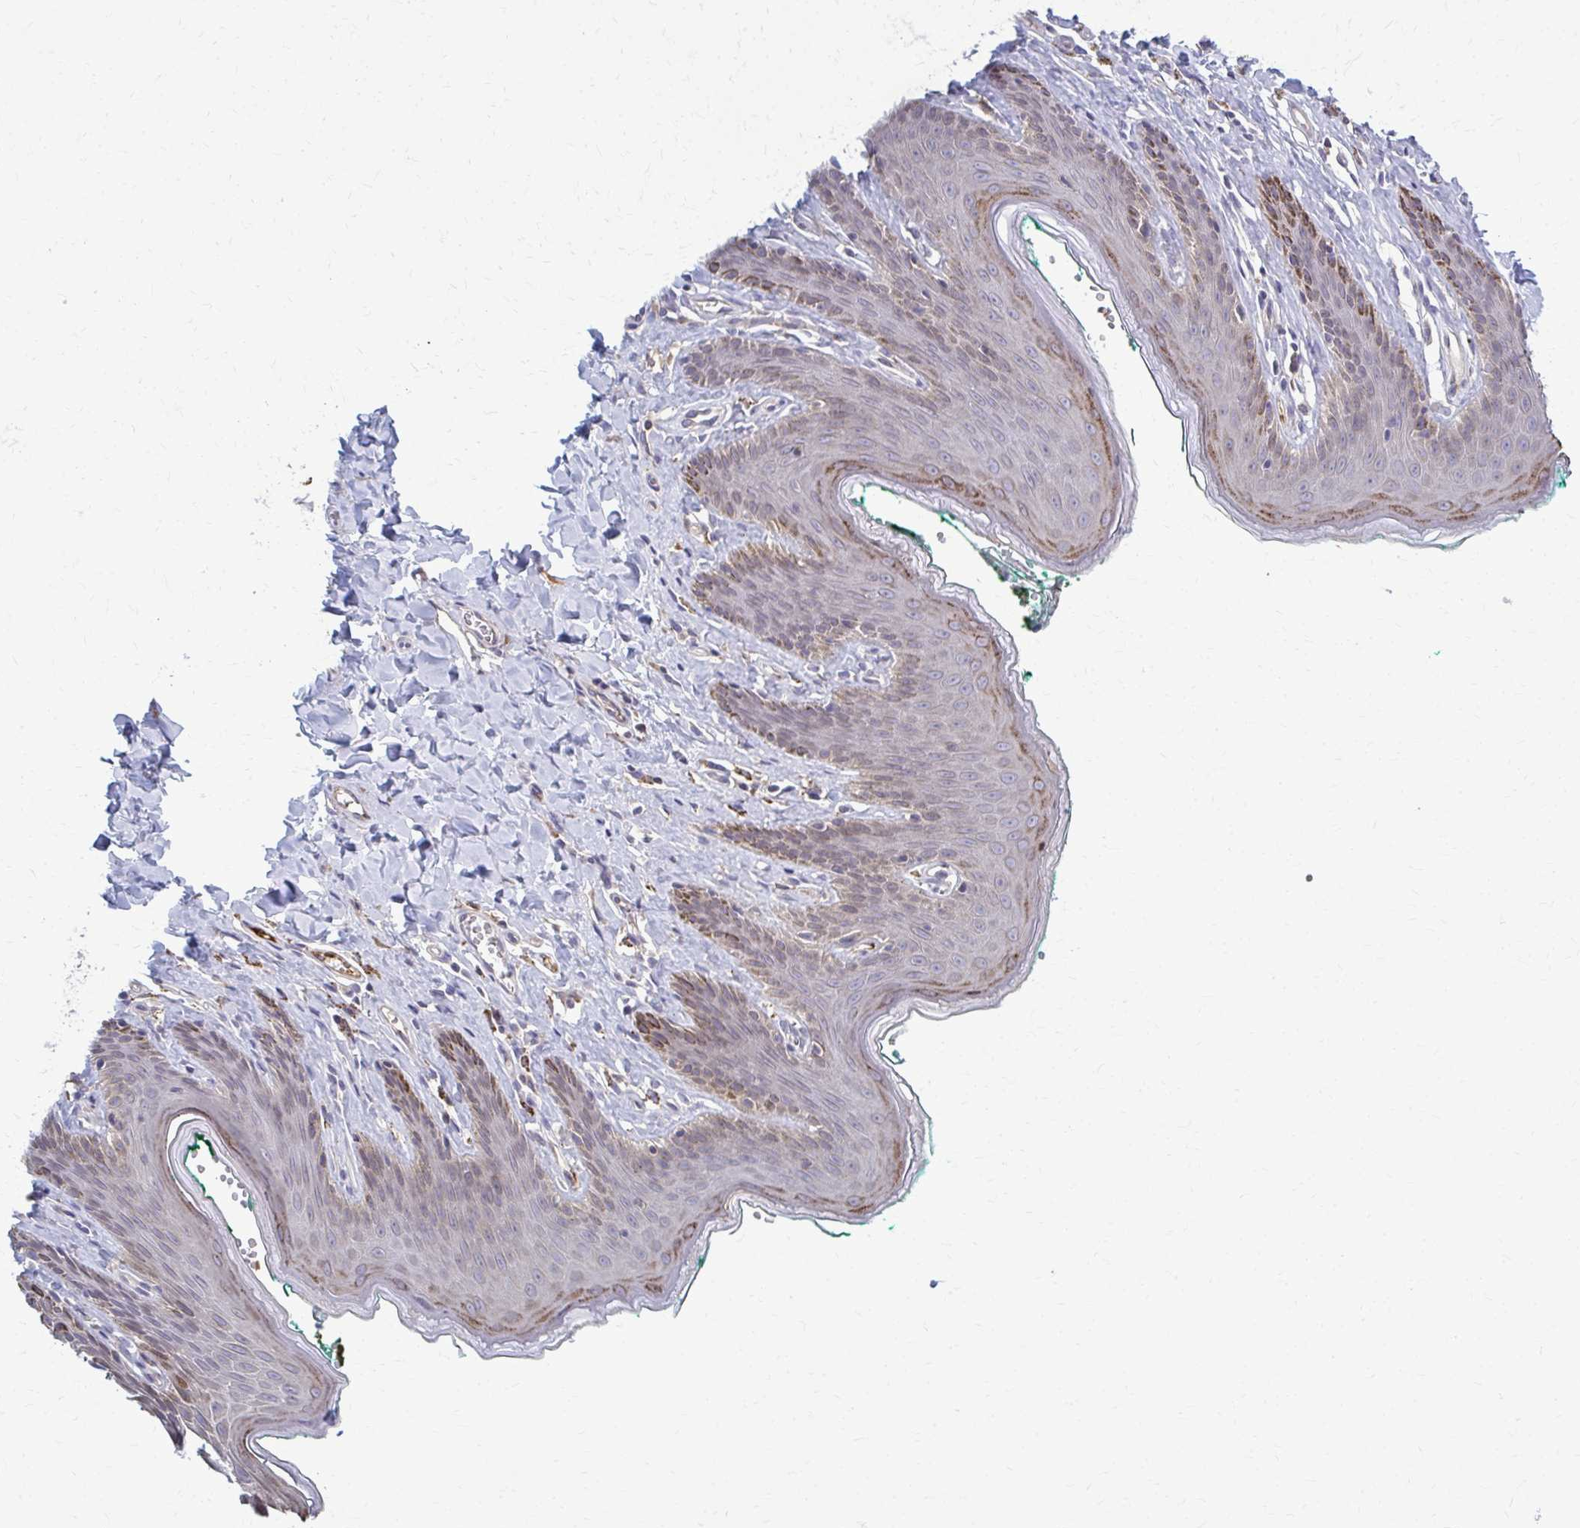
{"staining": {"intensity": "moderate", "quantity": "<25%", "location": "cytoplasmic/membranous"}, "tissue": "skin", "cell_type": "Epidermal cells", "image_type": "normal", "snomed": [{"axis": "morphology", "description": "Normal tissue, NOS"}, {"axis": "topography", "description": "Vulva"}, {"axis": "topography", "description": "Peripheral nerve tissue"}], "caption": "Protein staining by IHC shows moderate cytoplasmic/membranous expression in about <25% of epidermal cells in benign skin.", "gene": "MCRIP2", "patient": {"sex": "female", "age": 66}}